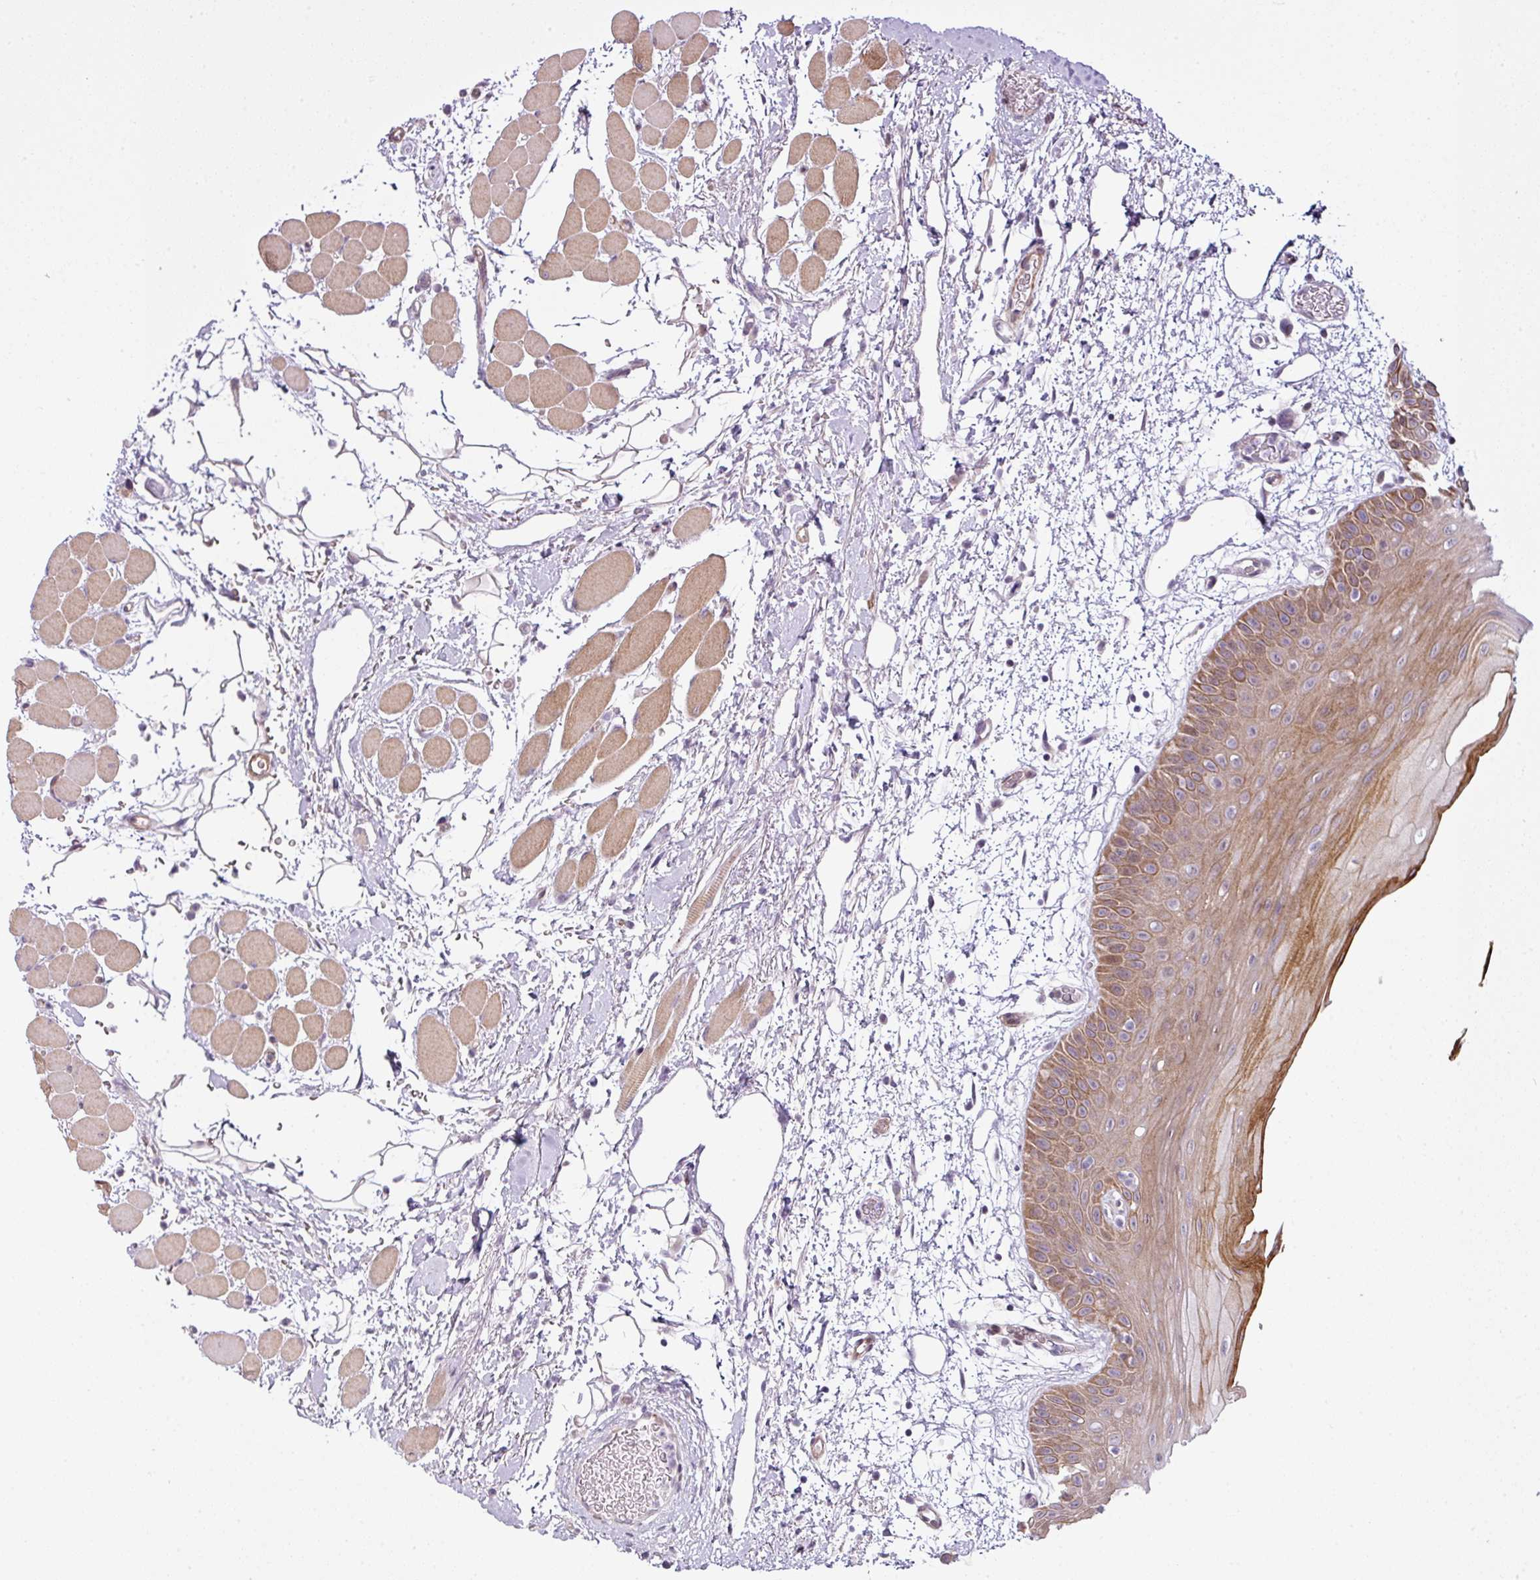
{"staining": {"intensity": "moderate", "quantity": "25%-75%", "location": "cytoplasmic/membranous"}, "tissue": "oral mucosa", "cell_type": "Squamous epithelial cells", "image_type": "normal", "snomed": [{"axis": "morphology", "description": "Normal tissue, NOS"}, {"axis": "topography", "description": "Oral tissue"}, {"axis": "topography", "description": "Tounge, NOS"}], "caption": "Immunohistochemical staining of unremarkable oral mucosa displays moderate cytoplasmic/membranous protein positivity in about 25%-75% of squamous epithelial cells. (brown staining indicates protein expression, while blue staining denotes nuclei).", "gene": "ZNF688", "patient": {"sex": "female", "age": 59}}